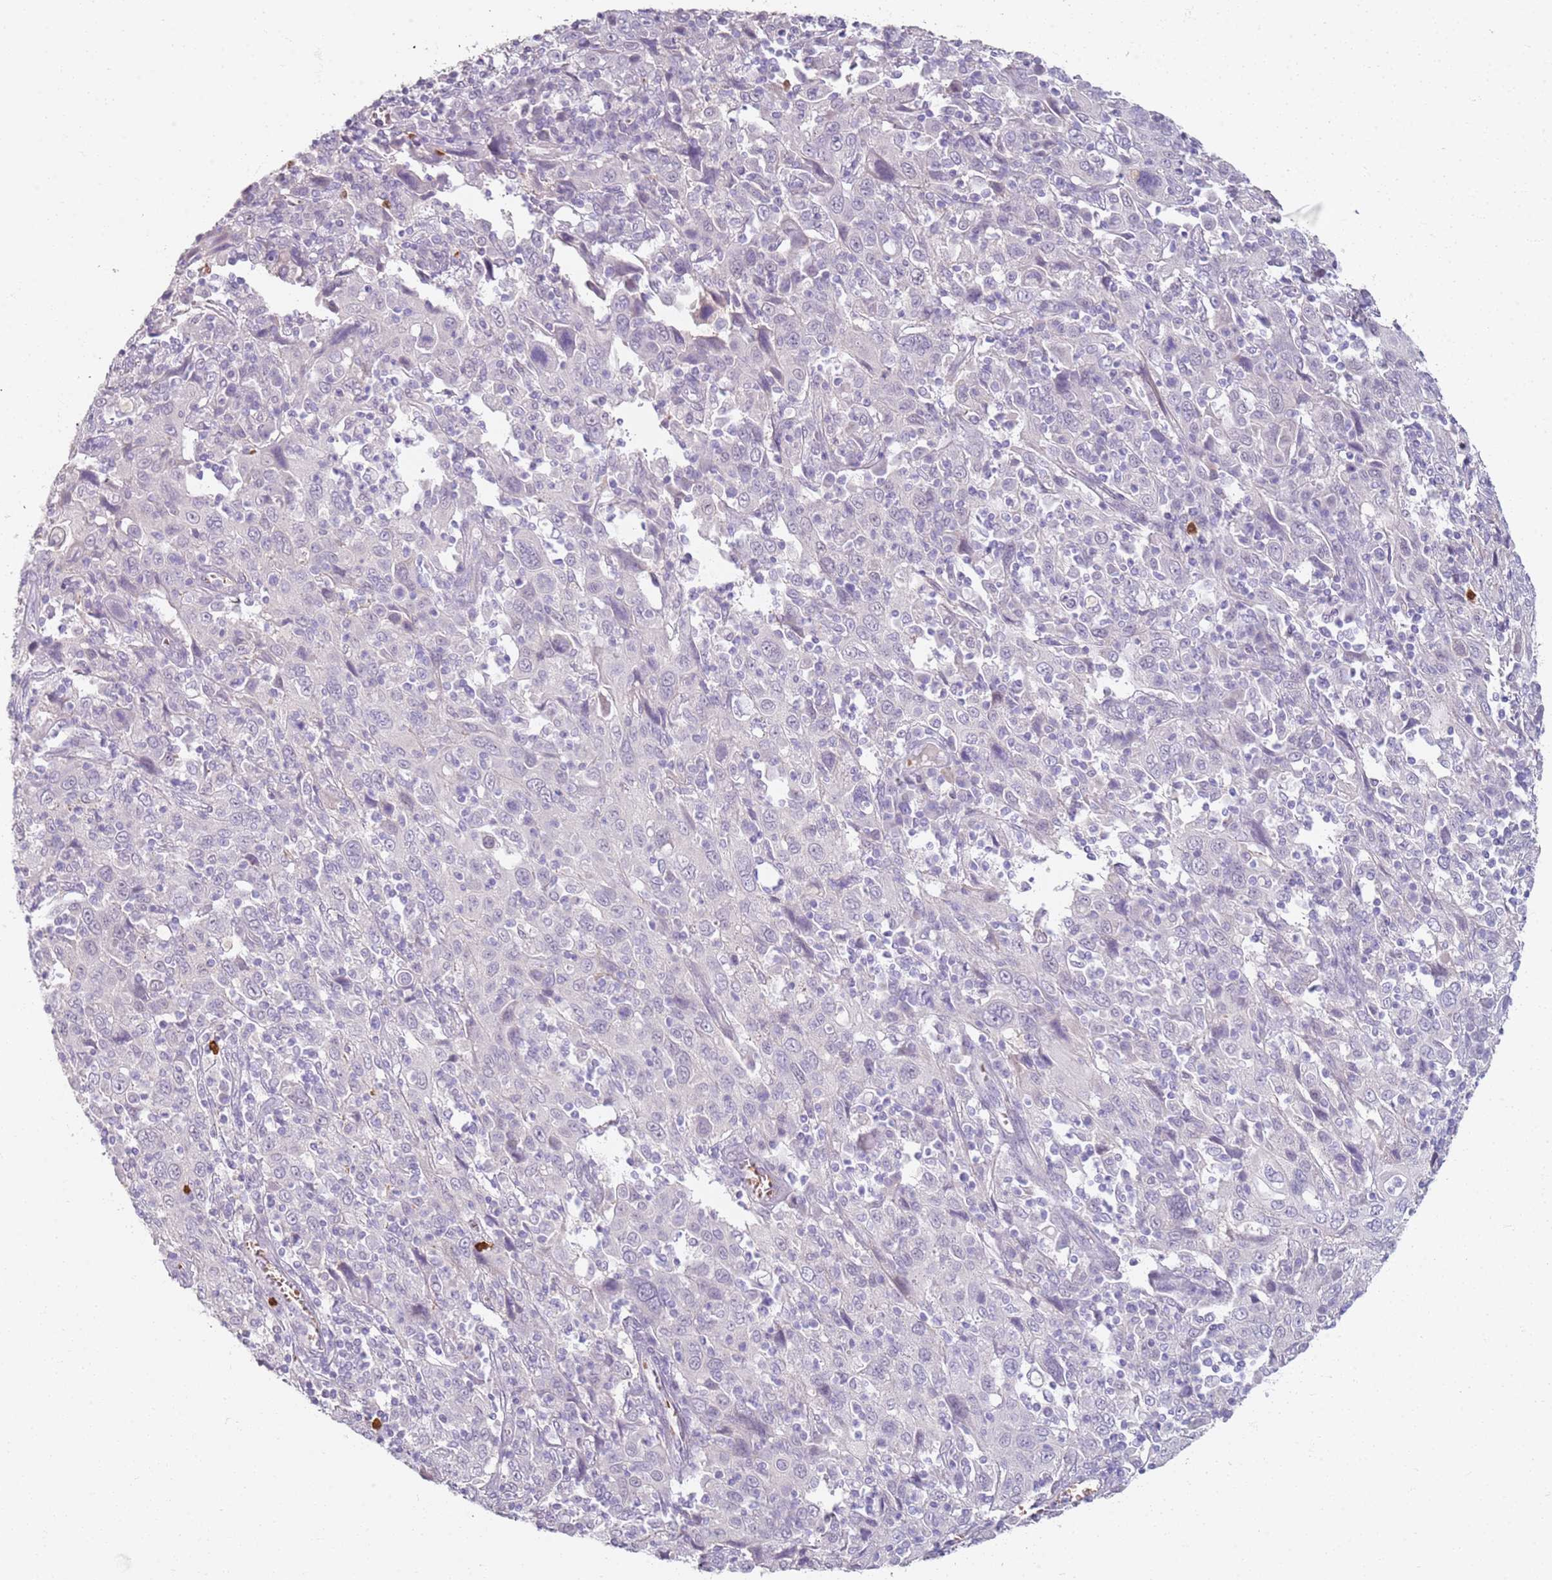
{"staining": {"intensity": "negative", "quantity": "none", "location": "none"}, "tissue": "cervical cancer", "cell_type": "Tumor cells", "image_type": "cancer", "snomed": [{"axis": "morphology", "description": "Squamous cell carcinoma, NOS"}, {"axis": "topography", "description": "Cervix"}], "caption": "DAB (3,3'-diaminobenzidine) immunohistochemical staining of human cervical cancer (squamous cell carcinoma) reveals no significant expression in tumor cells.", "gene": "CD40LG", "patient": {"sex": "female", "age": 46}}